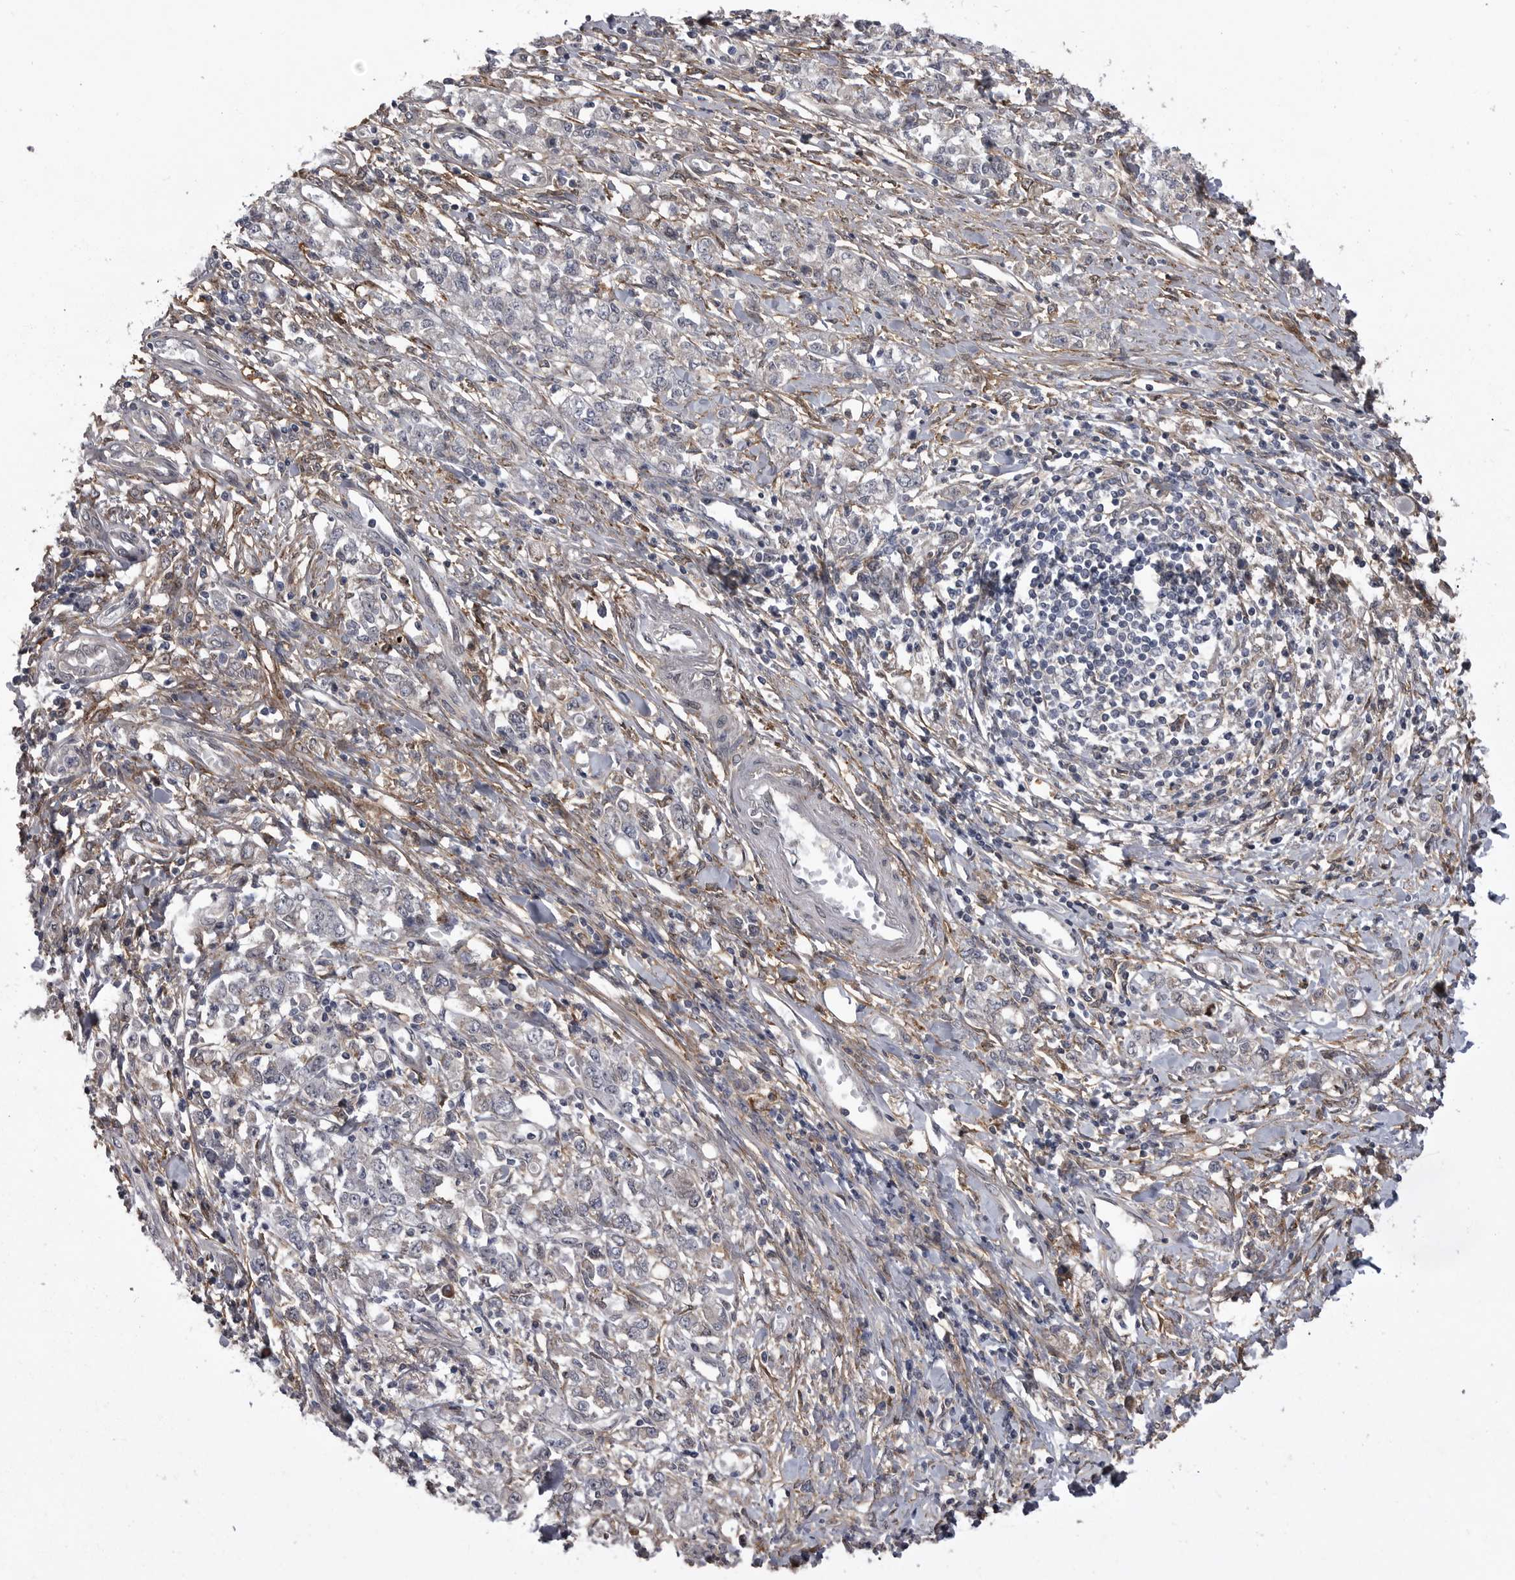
{"staining": {"intensity": "negative", "quantity": "none", "location": "none"}, "tissue": "stomach cancer", "cell_type": "Tumor cells", "image_type": "cancer", "snomed": [{"axis": "morphology", "description": "Adenocarcinoma, NOS"}, {"axis": "topography", "description": "Stomach"}], "caption": "High power microscopy photomicrograph of an IHC image of adenocarcinoma (stomach), revealing no significant expression in tumor cells. (Brightfield microscopy of DAB immunohistochemistry (IHC) at high magnification).", "gene": "ABL1", "patient": {"sex": "female", "age": 76}}